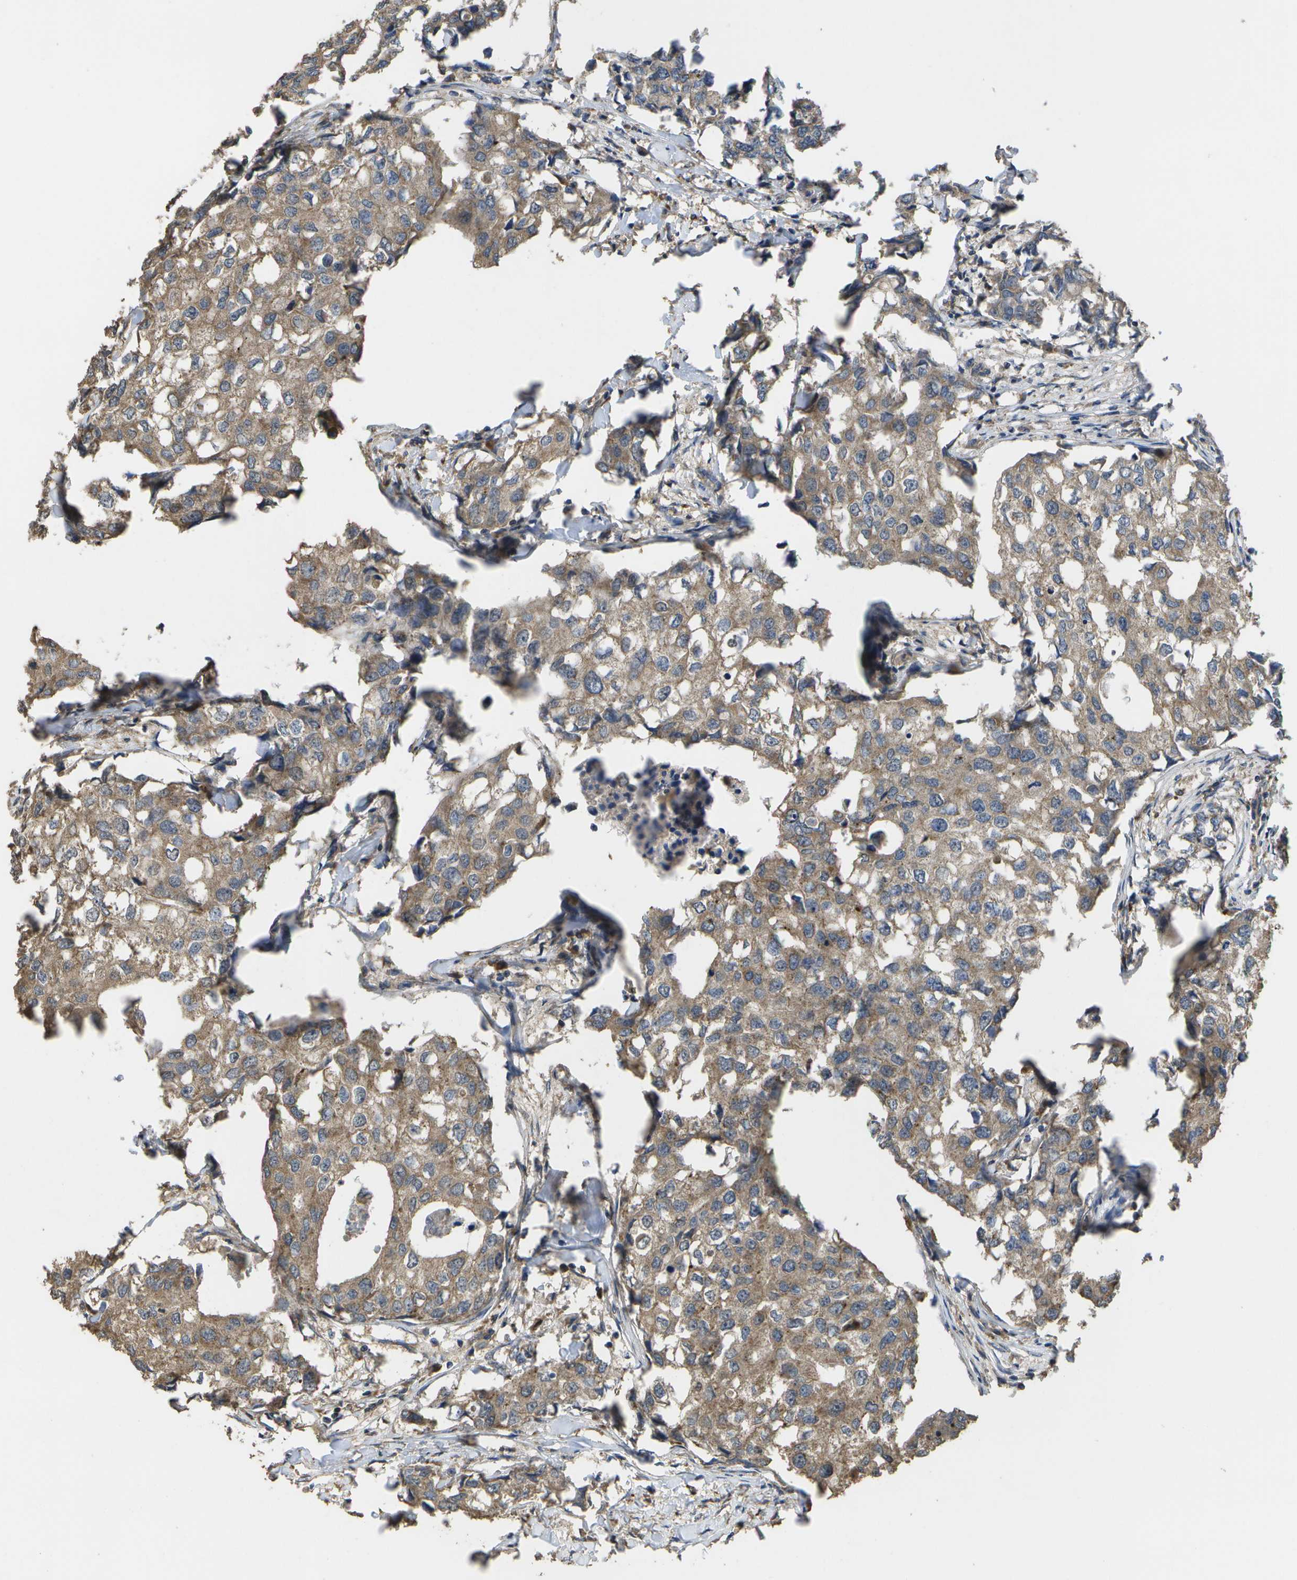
{"staining": {"intensity": "moderate", "quantity": ">75%", "location": "cytoplasmic/membranous"}, "tissue": "breast cancer", "cell_type": "Tumor cells", "image_type": "cancer", "snomed": [{"axis": "morphology", "description": "Duct carcinoma"}, {"axis": "topography", "description": "Breast"}], "caption": "Invasive ductal carcinoma (breast) stained with DAB (3,3'-diaminobenzidine) IHC reveals medium levels of moderate cytoplasmic/membranous positivity in approximately >75% of tumor cells.", "gene": "SACS", "patient": {"sex": "female", "age": 27}}